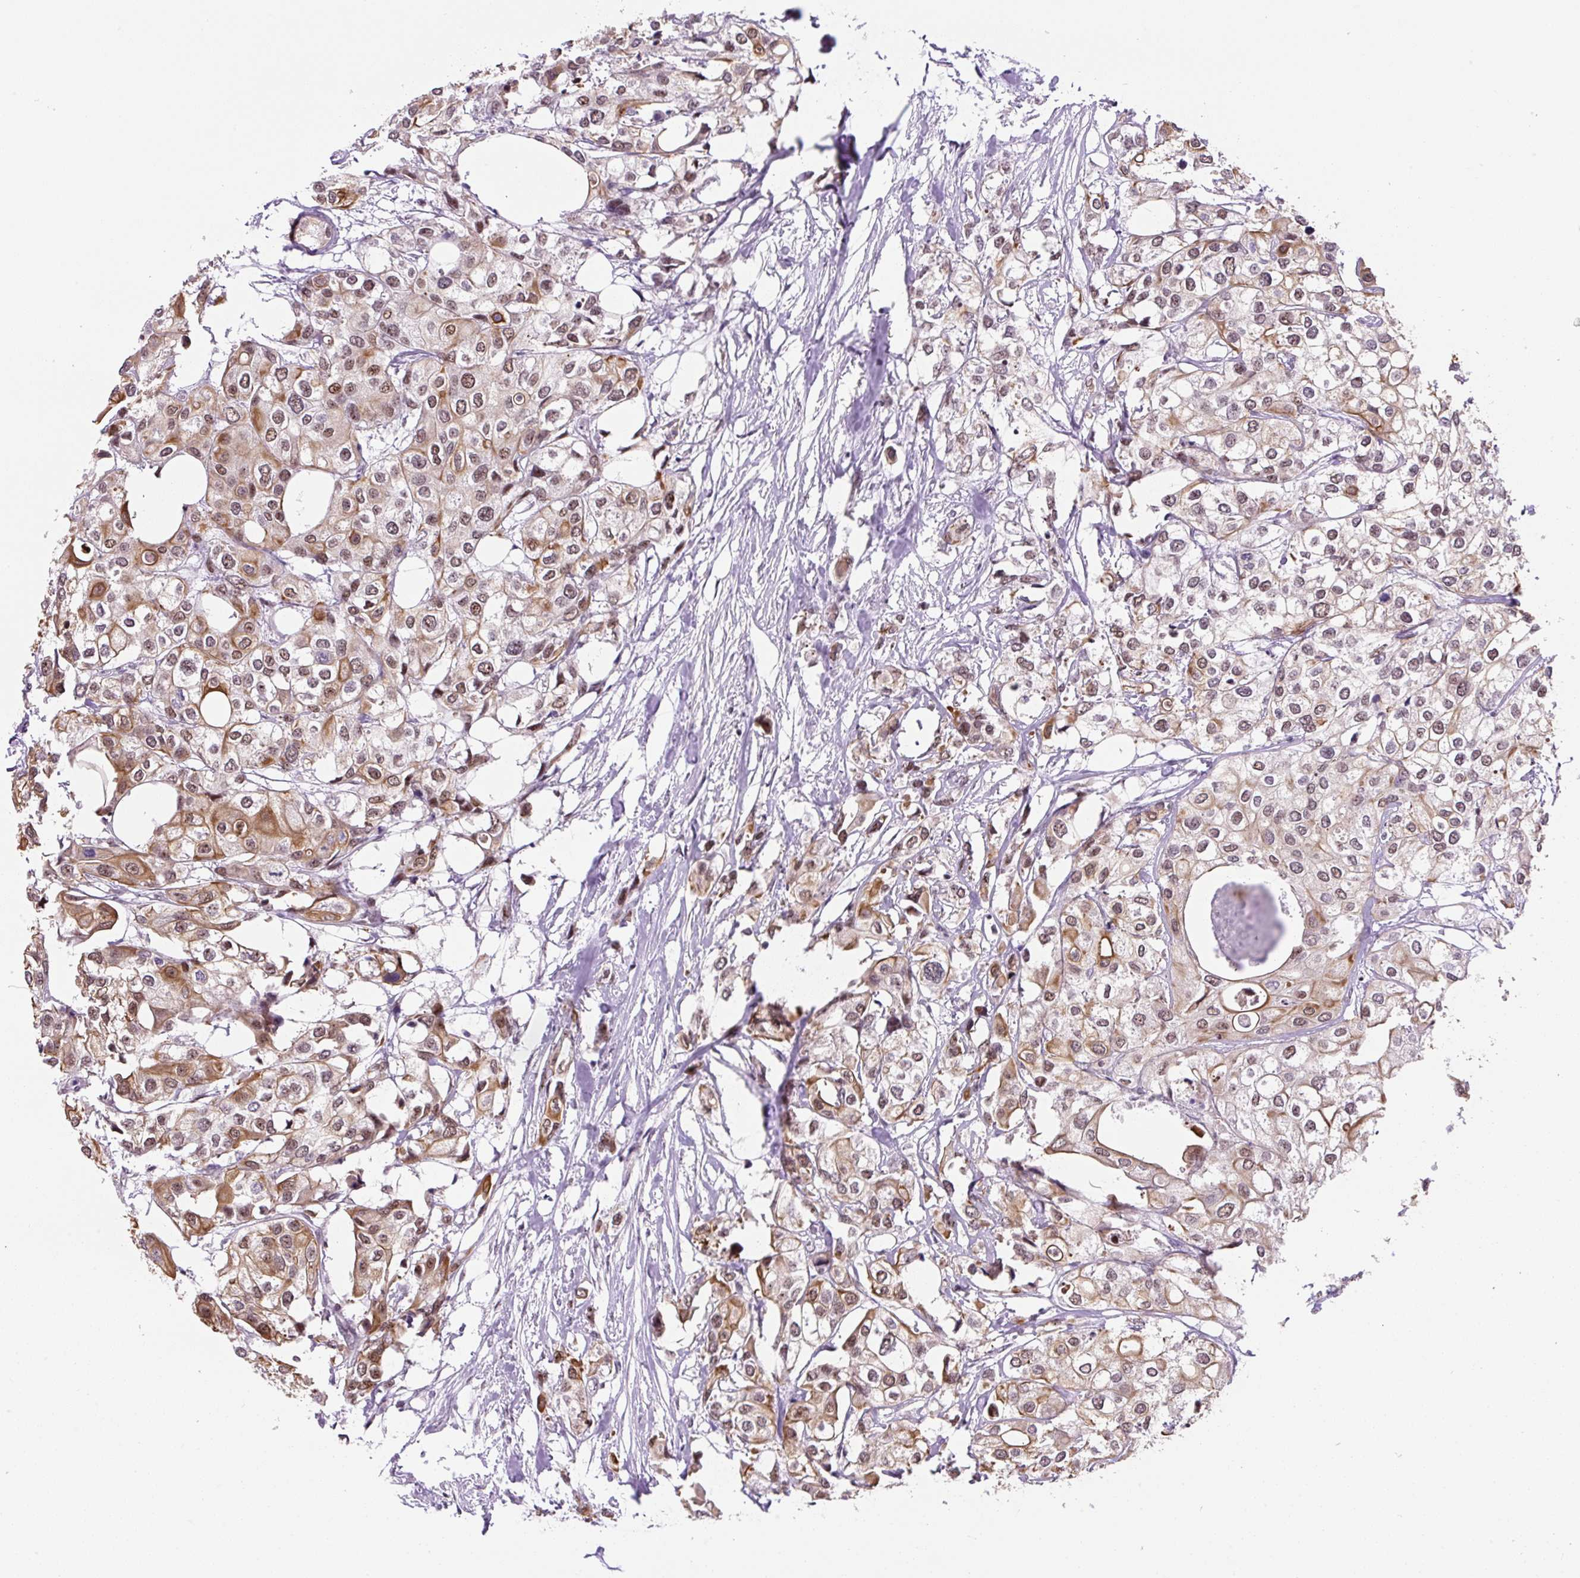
{"staining": {"intensity": "moderate", "quantity": "25%-75%", "location": "cytoplasmic/membranous,nuclear"}, "tissue": "urothelial cancer", "cell_type": "Tumor cells", "image_type": "cancer", "snomed": [{"axis": "morphology", "description": "Urothelial carcinoma, High grade"}, {"axis": "topography", "description": "Urinary bladder"}], "caption": "An immunohistochemistry photomicrograph of neoplastic tissue is shown. Protein staining in brown shows moderate cytoplasmic/membranous and nuclear positivity in urothelial cancer within tumor cells.", "gene": "TAF1A", "patient": {"sex": "male", "age": 64}}